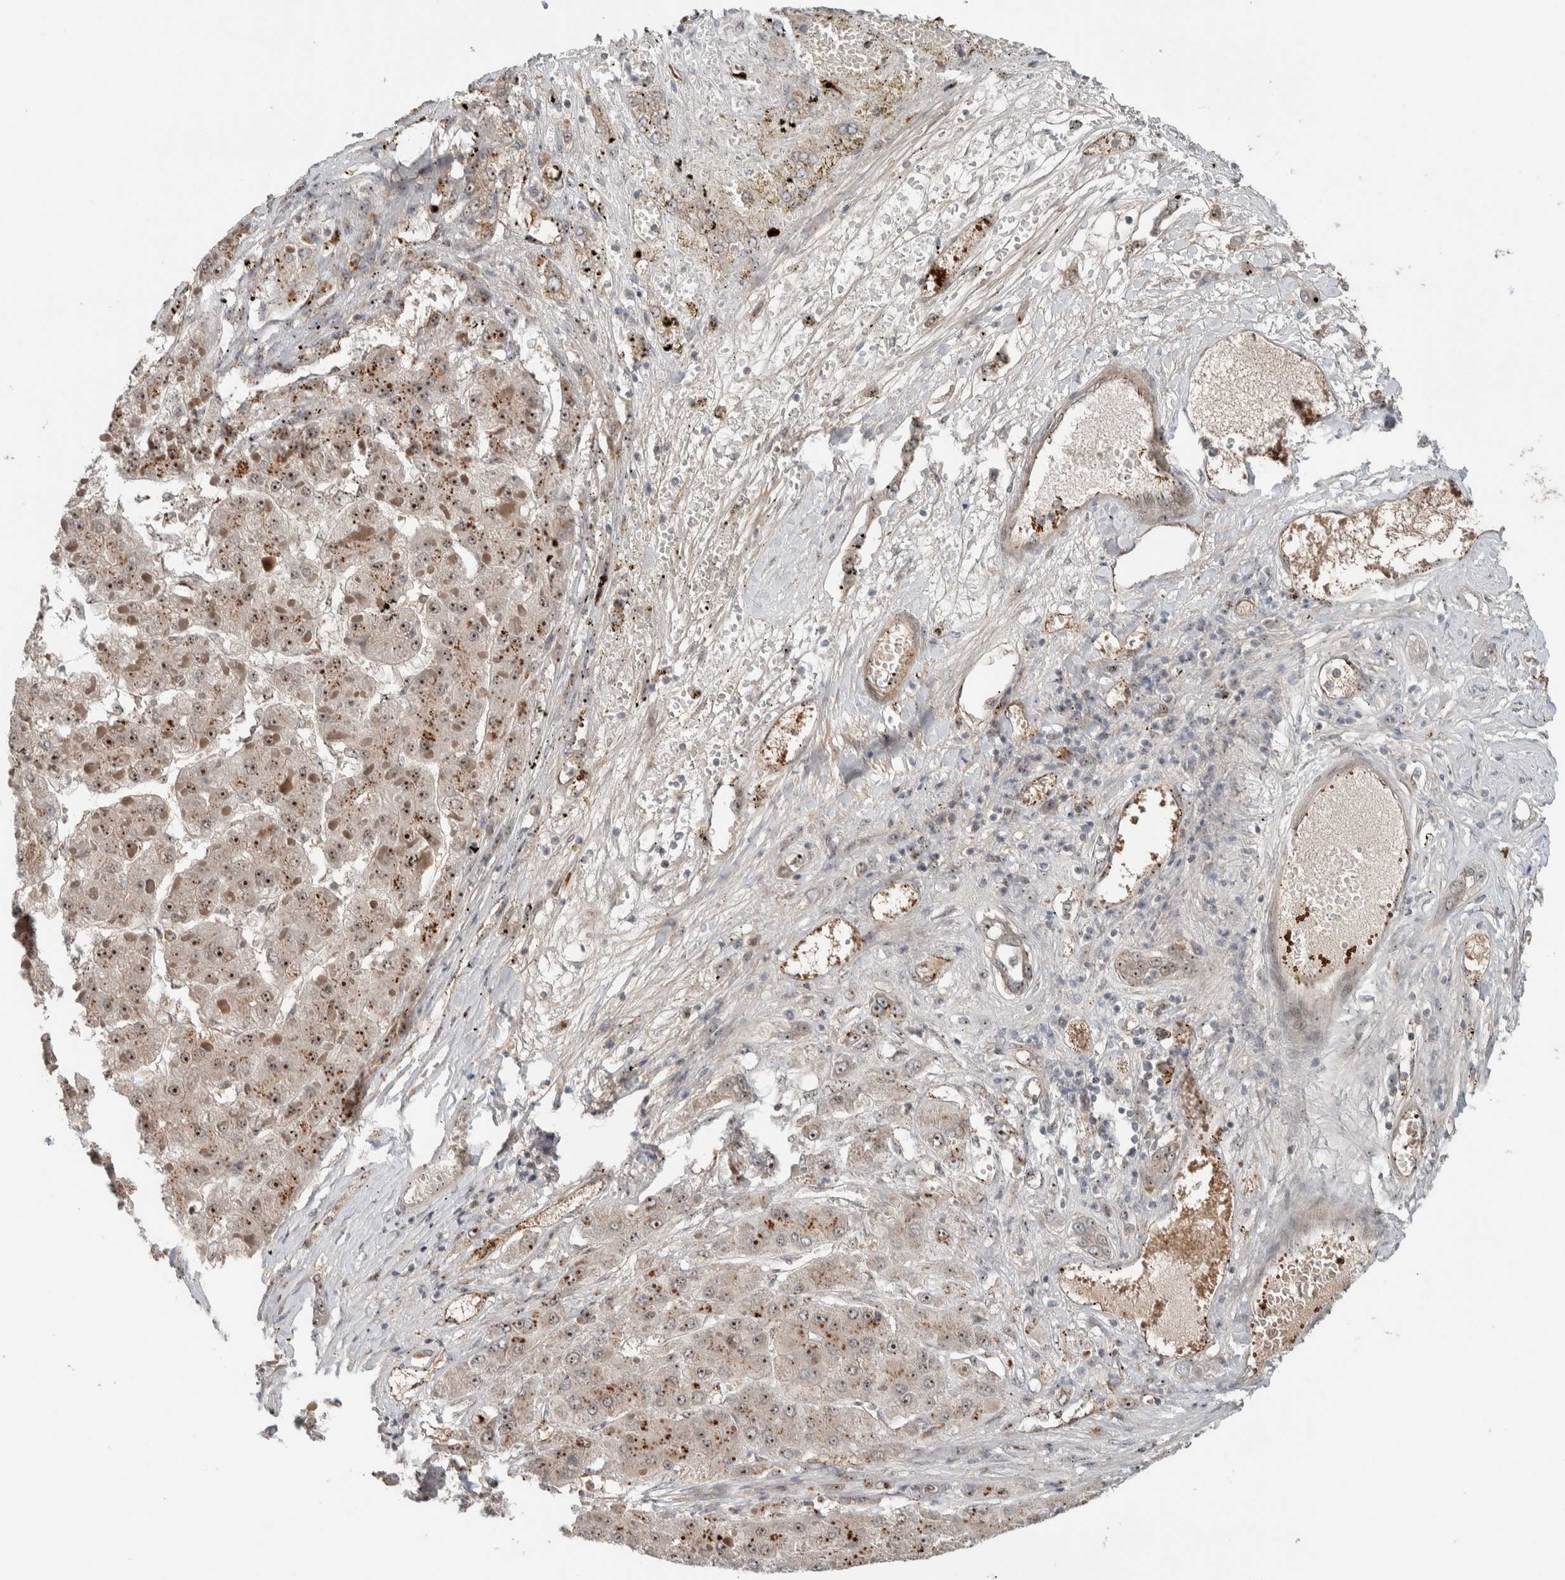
{"staining": {"intensity": "moderate", "quantity": ">75%", "location": "nuclear"}, "tissue": "liver cancer", "cell_type": "Tumor cells", "image_type": "cancer", "snomed": [{"axis": "morphology", "description": "Carcinoma, Hepatocellular, NOS"}, {"axis": "topography", "description": "Liver"}], "caption": "Hepatocellular carcinoma (liver) stained with a brown dye reveals moderate nuclear positive staining in about >75% of tumor cells.", "gene": "ZFP91", "patient": {"sex": "female", "age": 73}}